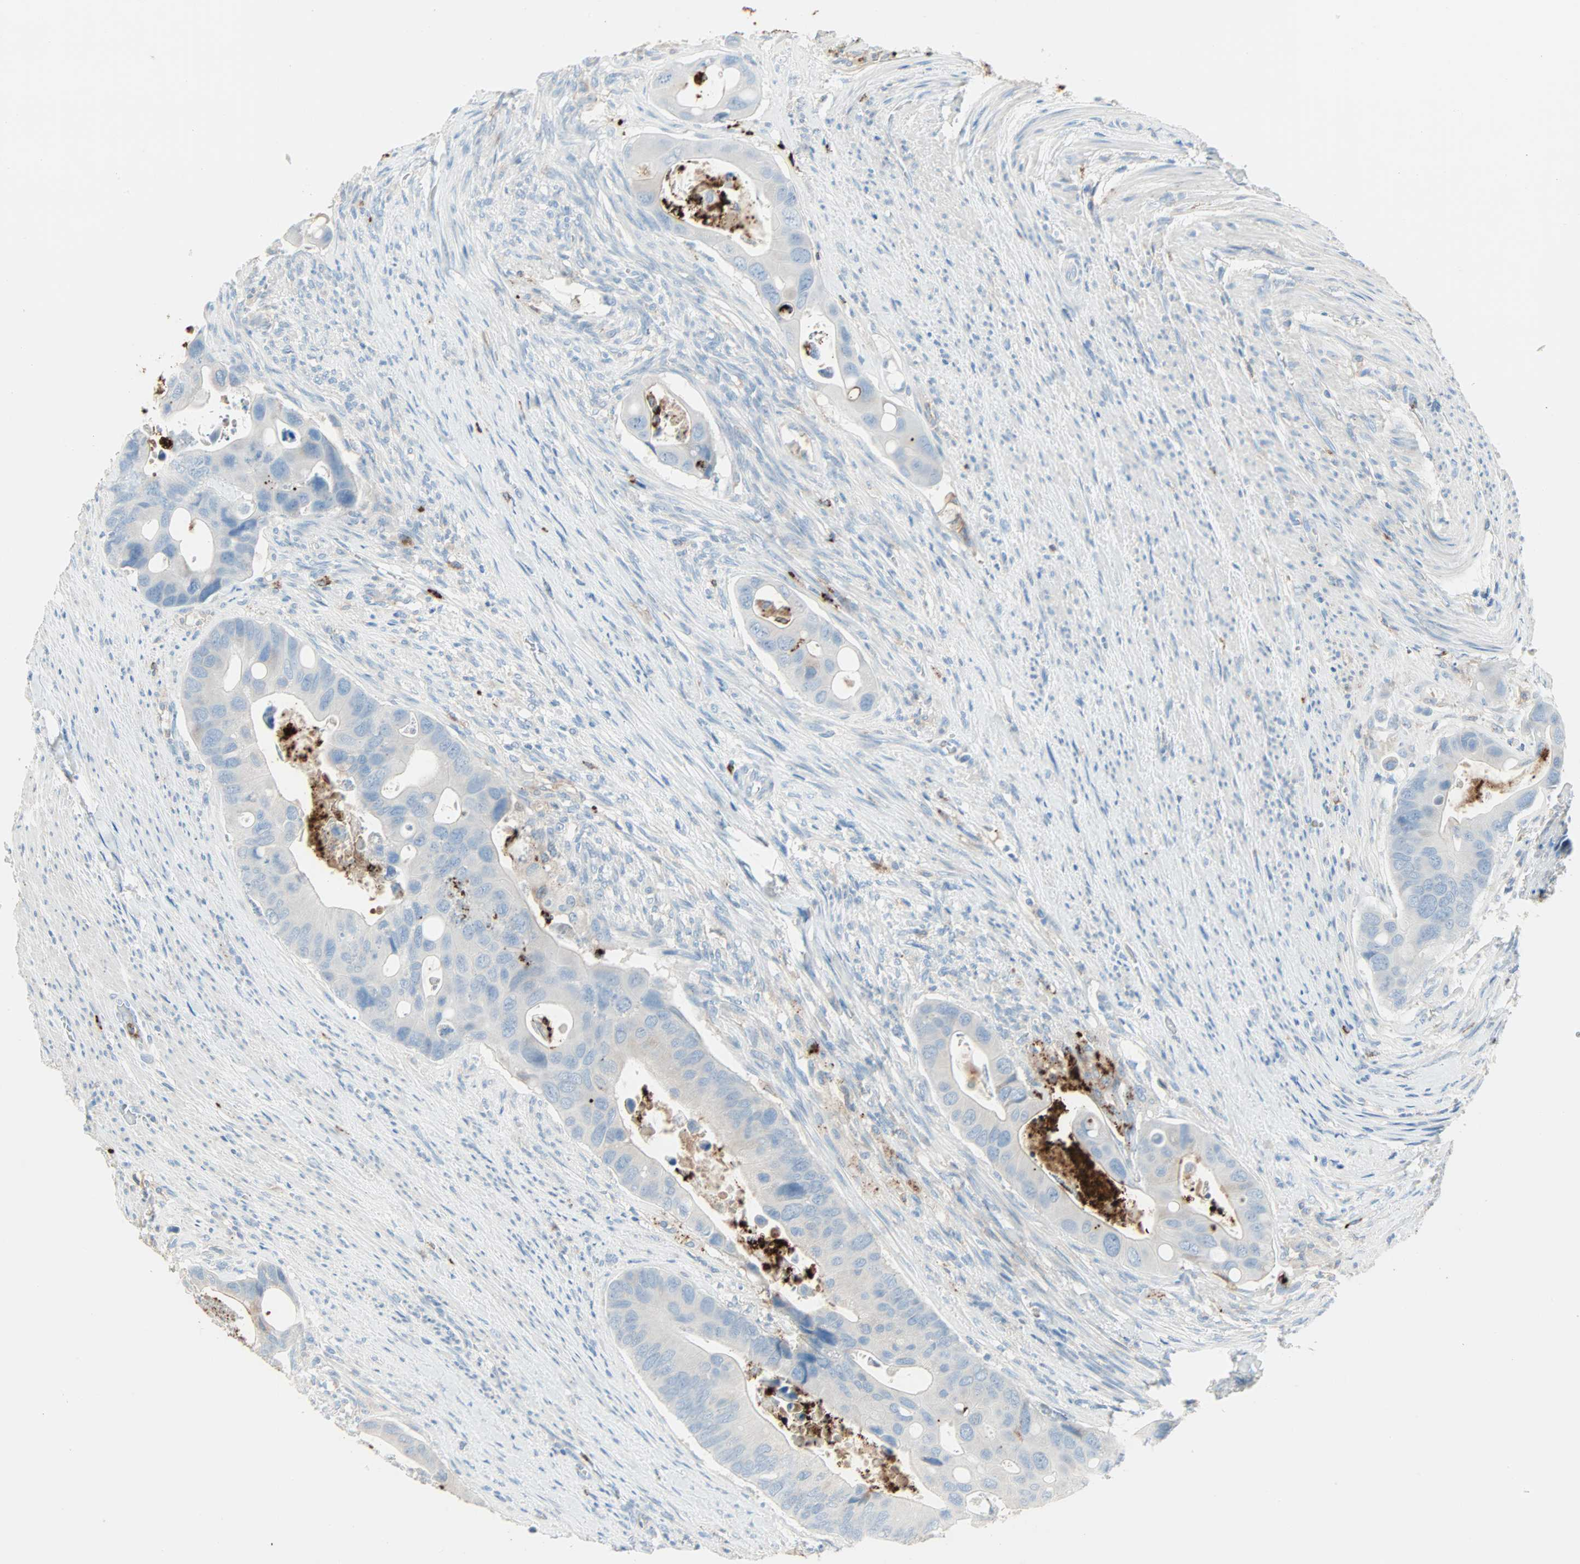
{"staining": {"intensity": "negative", "quantity": "none", "location": "none"}, "tissue": "colorectal cancer", "cell_type": "Tumor cells", "image_type": "cancer", "snomed": [{"axis": "morphology", "description": "Adenocarcinoma, NOS"}, {"axis": "topography", "description": "Rectum"}], "caption": "Tumor cells show no significant staining in colorectal adenocarcinoma.", "gene": "CLEC4A", "patient": {"sex": "female", "age": 57}}